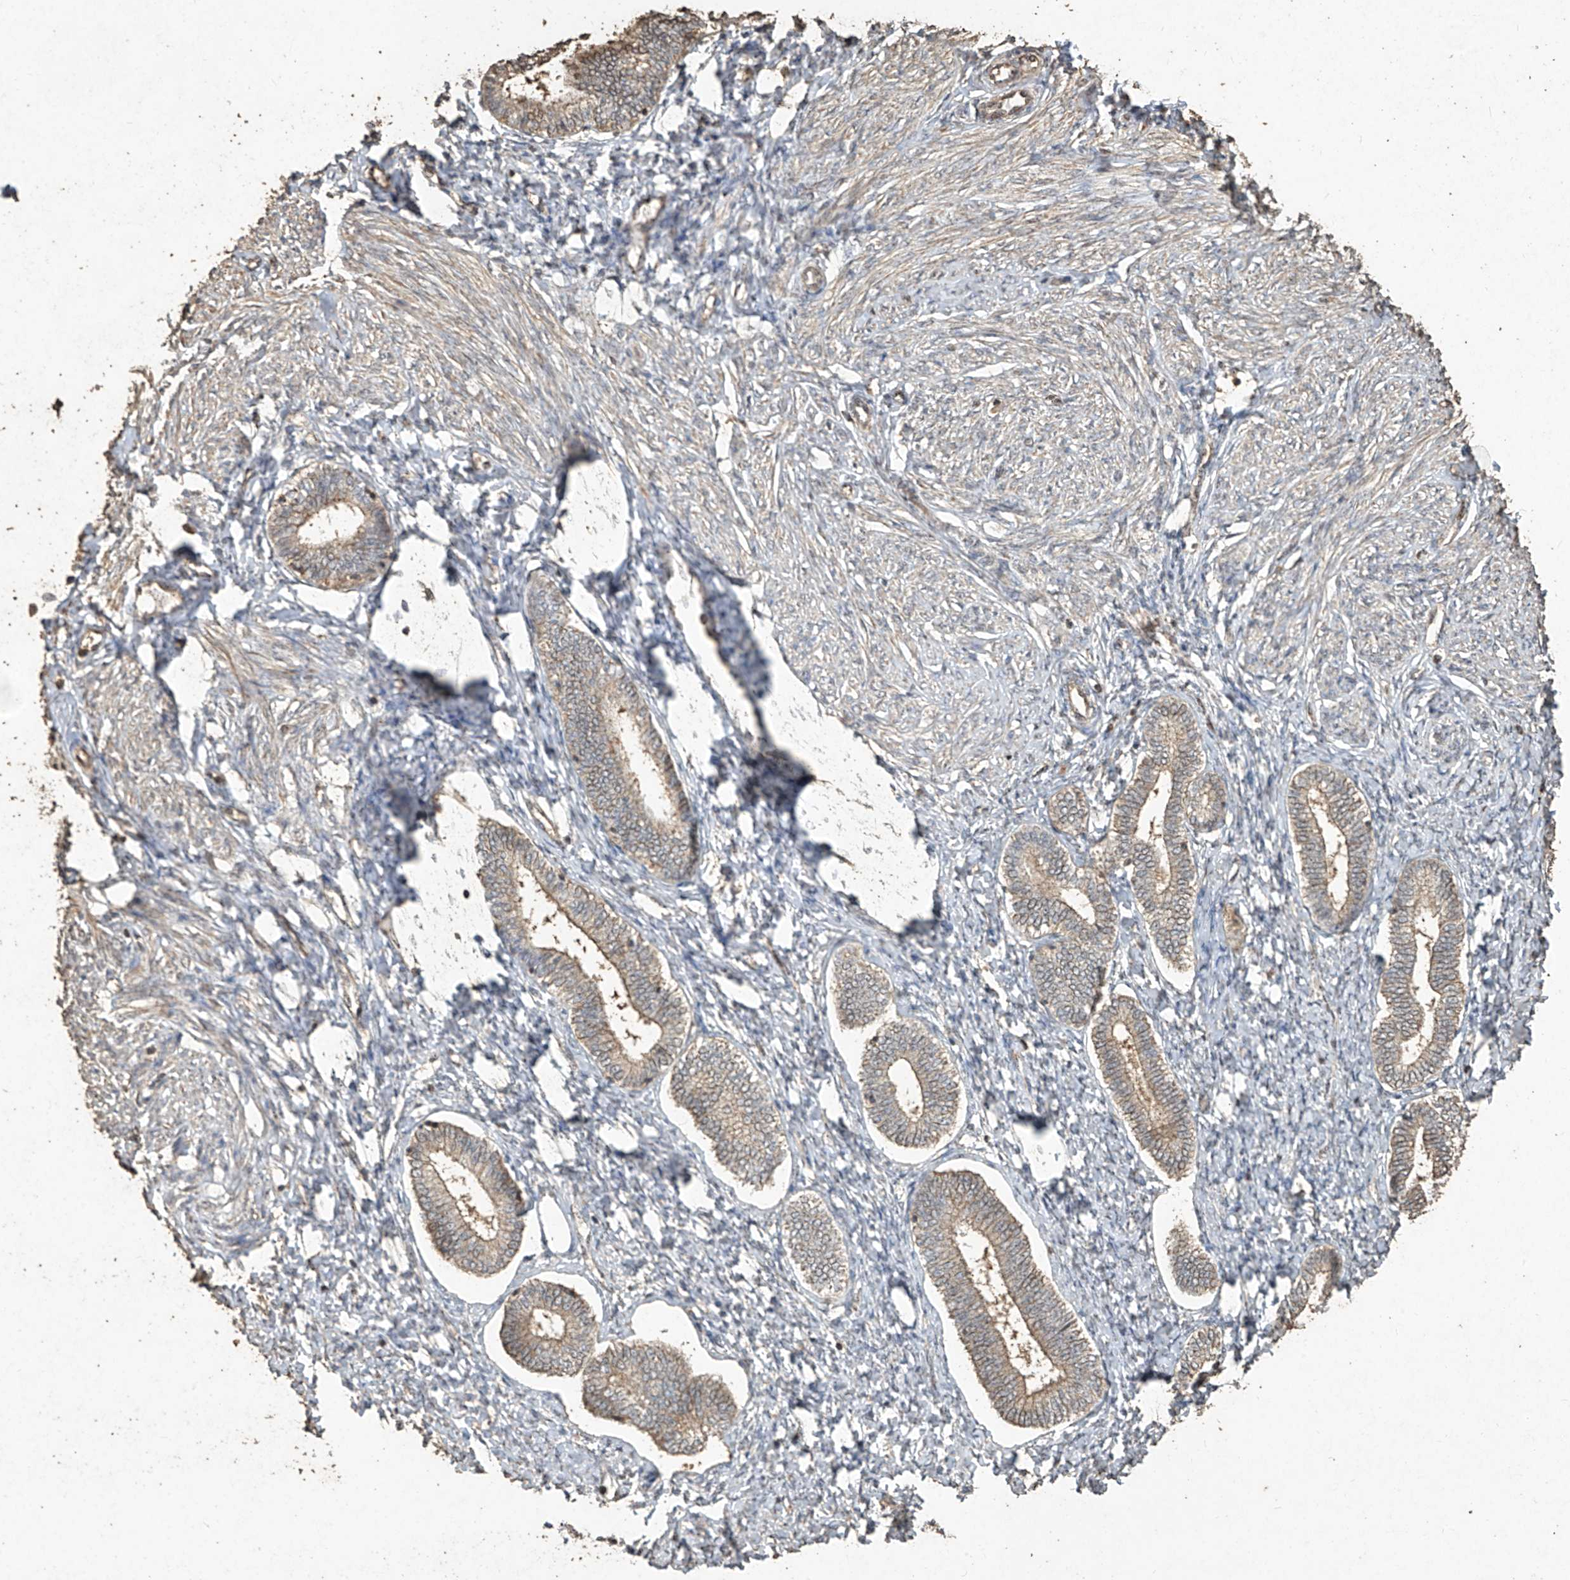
{"staining": {"intensity": "negative", "quantity": "none", "location": "none"}, "tissue": "endometrium", "cell_type": "Cells in endometrial stroma", "image_type": "normal", "snomed": [{"axis": "morphology", "description": "Normal tissue, NOS"}, {"axis": "topography", "description": "Endometrium"}], "caption": "DAB immunohistochemical staining of normal endometrium reveals no significant staining in cells in endometrial stroma.", "gene": "ERBB3", "patient": {"sex": "female", "age": 72}}